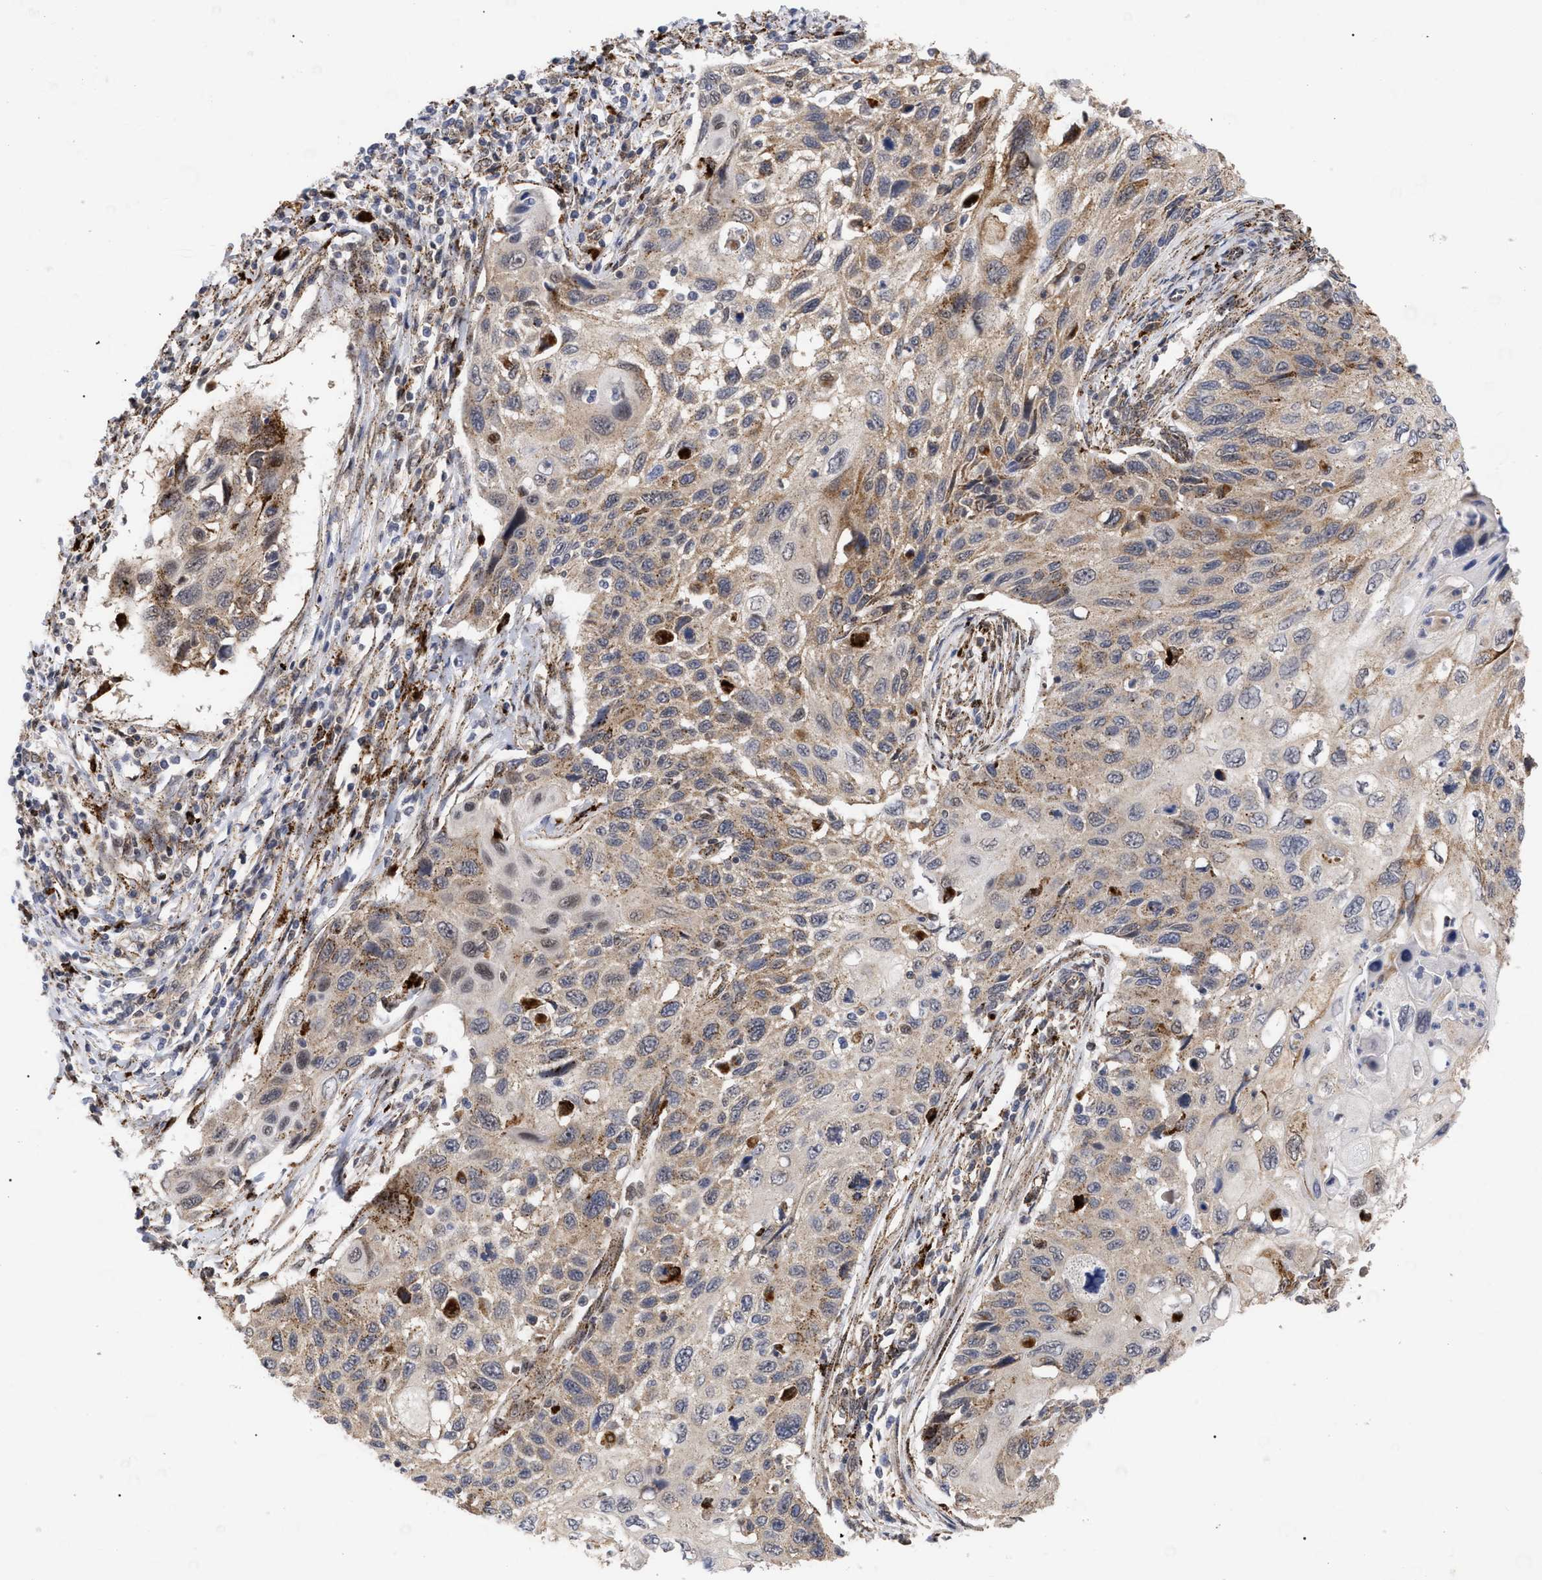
{"staining": {"intensity": "moderate", "quantity": "25%-75%", "location": "cytoplasmic/membranous"}, "tissue": "cervical cancer", "cell_type": "Tumor cells", "image_type": "cancer", "snomed": [{"axis": "morphology", "description": "Squamous cell carcinoma, NOS"}, {"axis": "topography", "description": "Cervix"}], "caption": "Moderate cytoplasmic/membranous staining for a protein is seen in about 25%-75% of tumor cells of cervical squamous cell carcinoma using immunohistochemistry.", "gene": "UPF1", "patient": {"sex": "female", "age": 70}}